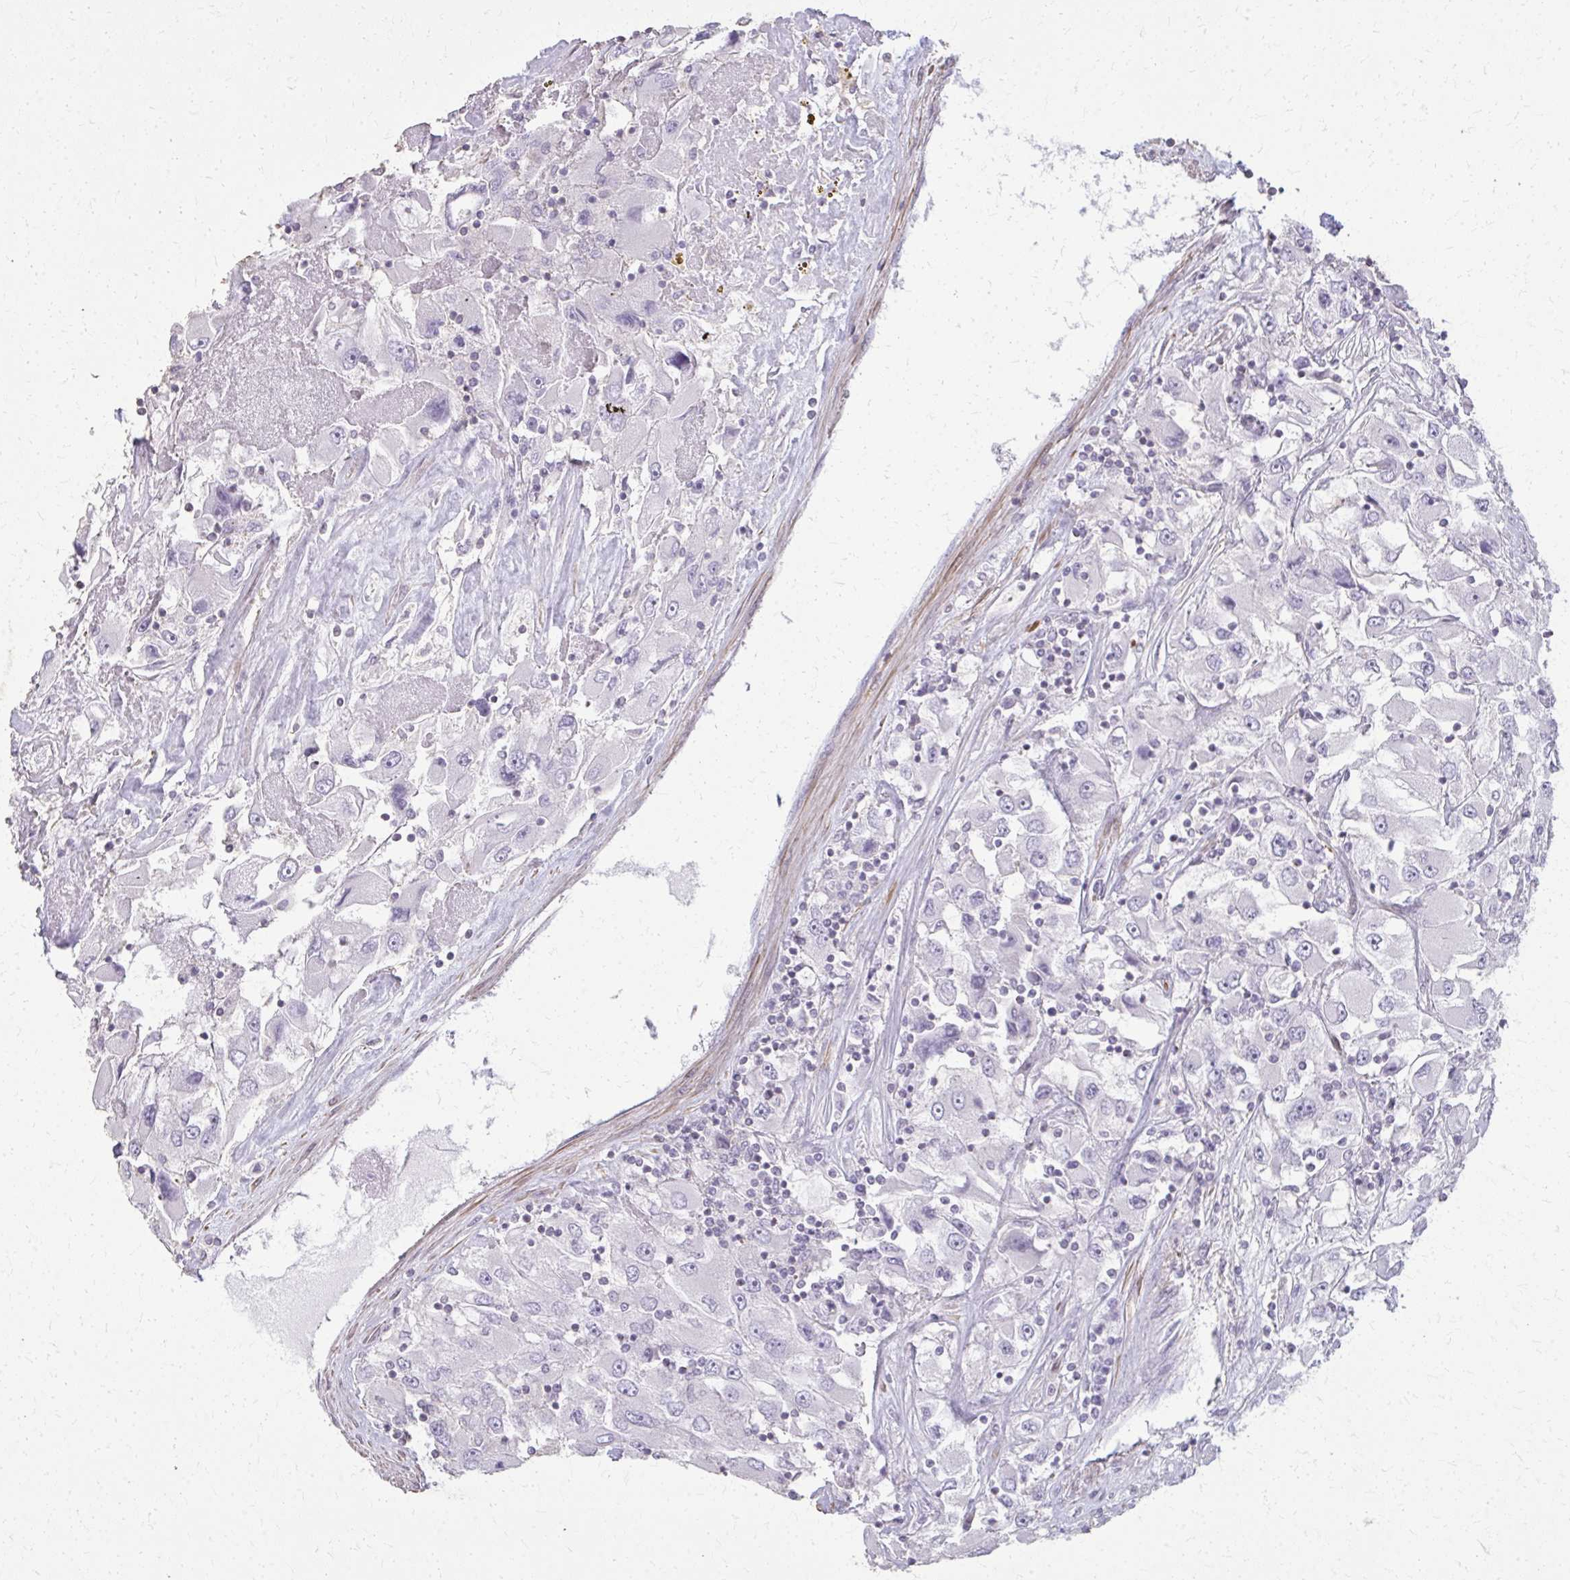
{"staining": {"intensity": "negative", "quantity": "none", "location": "none"}, "tissue": "renal cancer", "cell_type": "Tumor cells", "image_type": "cancer", "snomed": [{"axis": "morphology", "description": "Adenocarcinoma, NOS"}, {"axis": "topography", "description": "Kidney"}], "caption": "Immunohistochemistry (IHC) photomicrograph of neoplastic tissue: human renal adenocarcinoma stained with DAB demonstrates no significant protein expression in tumor cells. Nuclei are stained in blue.", "gene": "TENM4", "patient": {"sex": "female", "age": 52}}